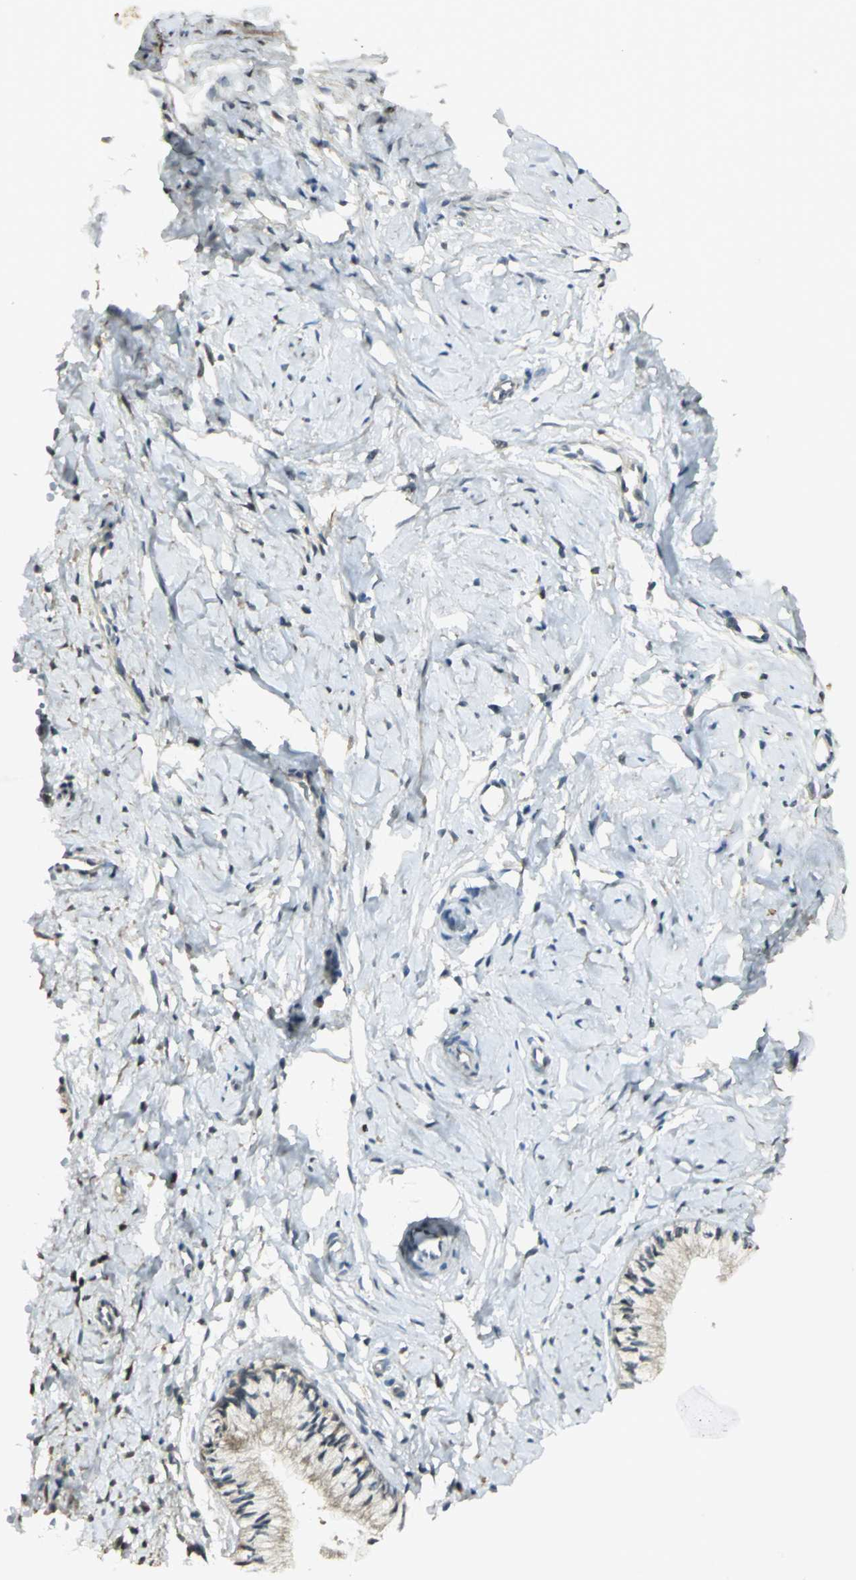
{"staining": {"intensity": "moderate", "quantity": ">75%", "location": "cytoplasmic/membranous"}, "tissue": "cervix", "cell_type": "Glandular cells", "image_type": "normal", "snomed": [{"axis": "morphology", "description": "Normal tissue, NOS"}, {"axis": "topography", "description": "Cervix"}], "caption": "An immunohistochemistry (IHC) photomicrograph of unremarkable tissue is shown. Protein staining in brown labels moderate cytoplasmic/membranous positivity in cervix within glandular cells. (DAB = brown stain, brightfield microscopy at high magnification).", "gene": "BIRC2", "patient": {"sex": "female", "age": 46}}